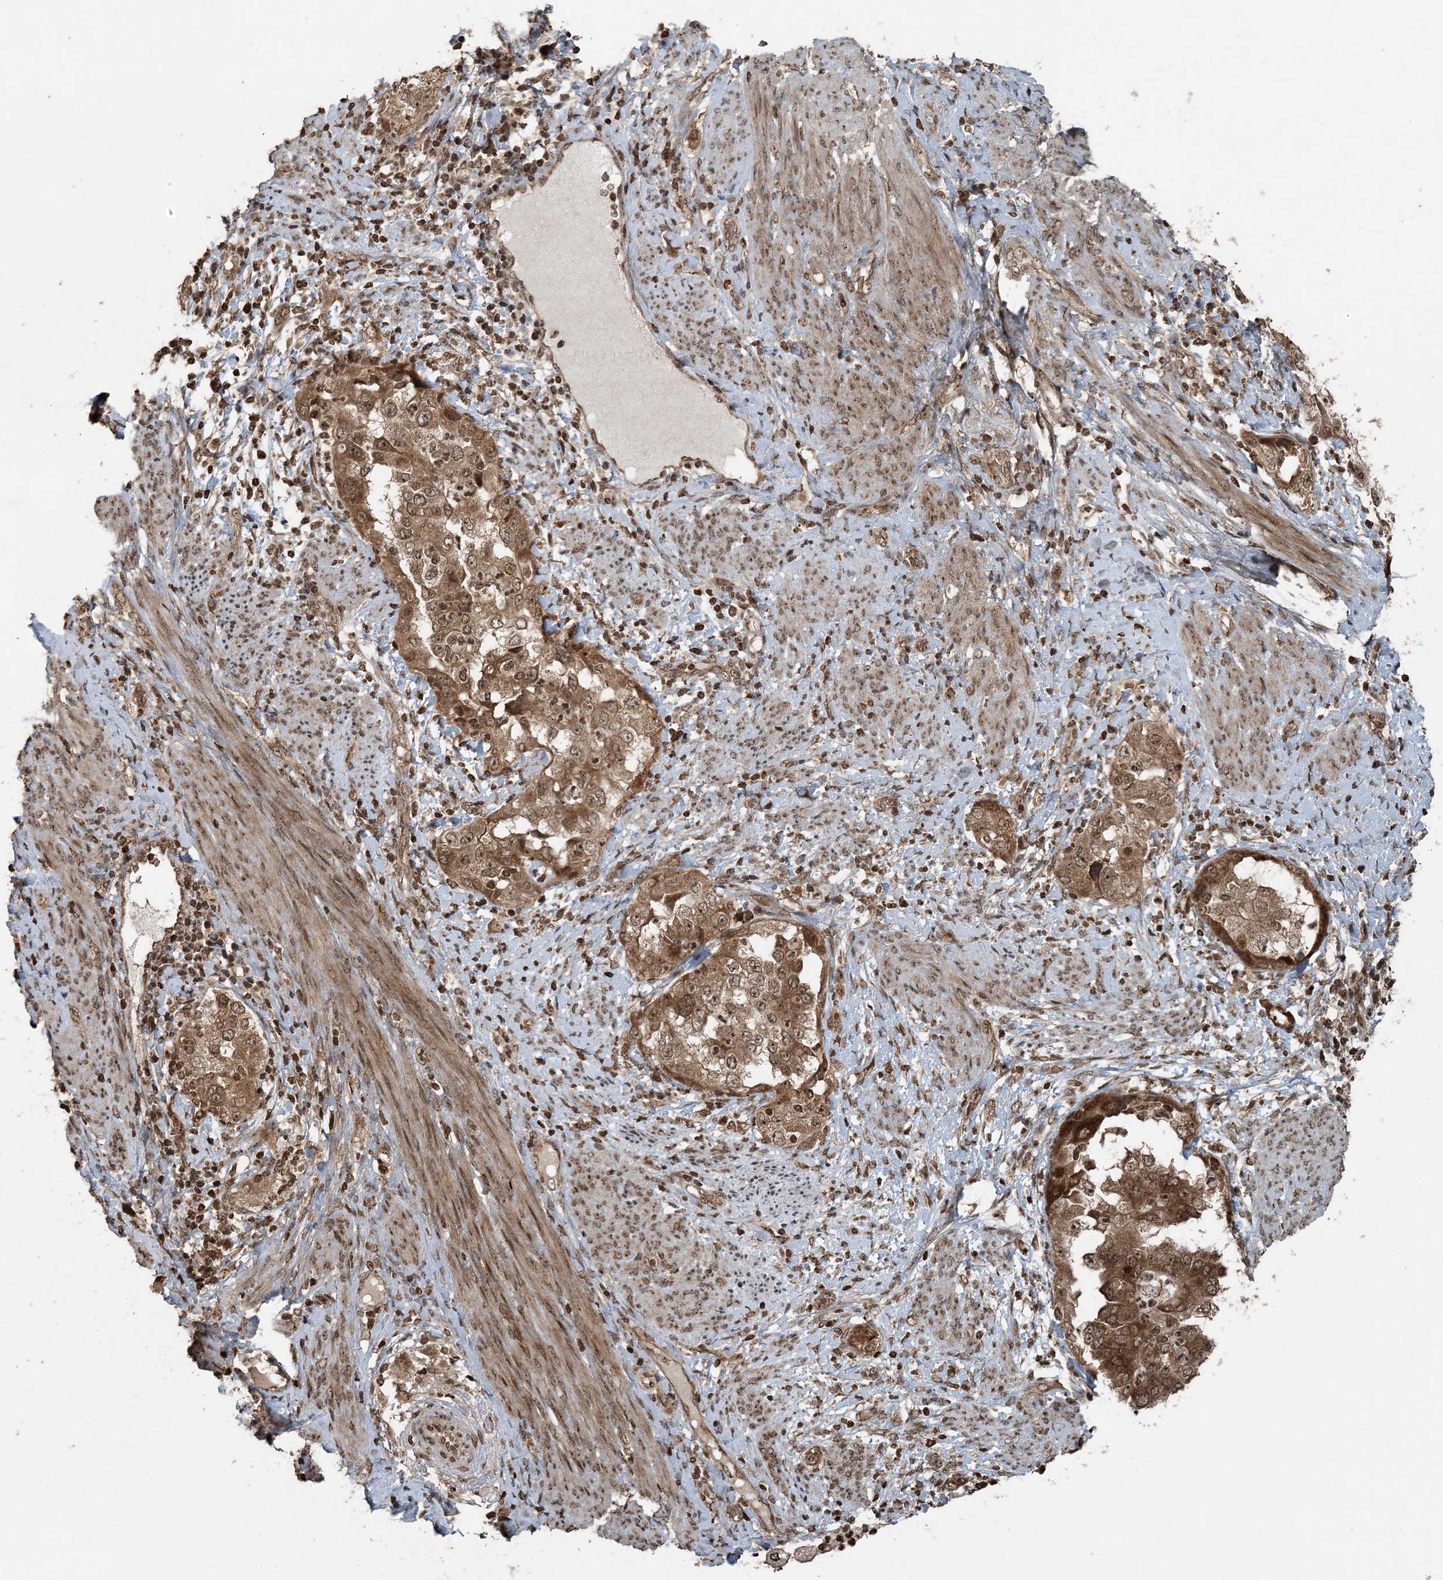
{"staining": {"intensity": "moderate", "quantity": ">75%", "location": "cytoplasmic/membranous,nuclear"}, "tissue": "endometrial cancer", "cell_type": "Tumor cells", "image_type": "cancer", "snomed": [{"axis": "morphology", "description": "Adenocarcinoma, NOS"}, {"axis": "topography", "description": "Endometrium"}], "caption": "Protein expression analysis of human endometrial adenocarcinoma reveals moderate cytoplasmic/membranous and nuclear positivity in approximately >75% of tumor cells. The staining is performed using DAB (3,3'-diaminobenzidine) brown chromogen to label protein expression. The nuclei are counter-stained blue using hematoxylin.", "gene": "ZFAND2B", "patient": {"sex": "female", "age": 85}}